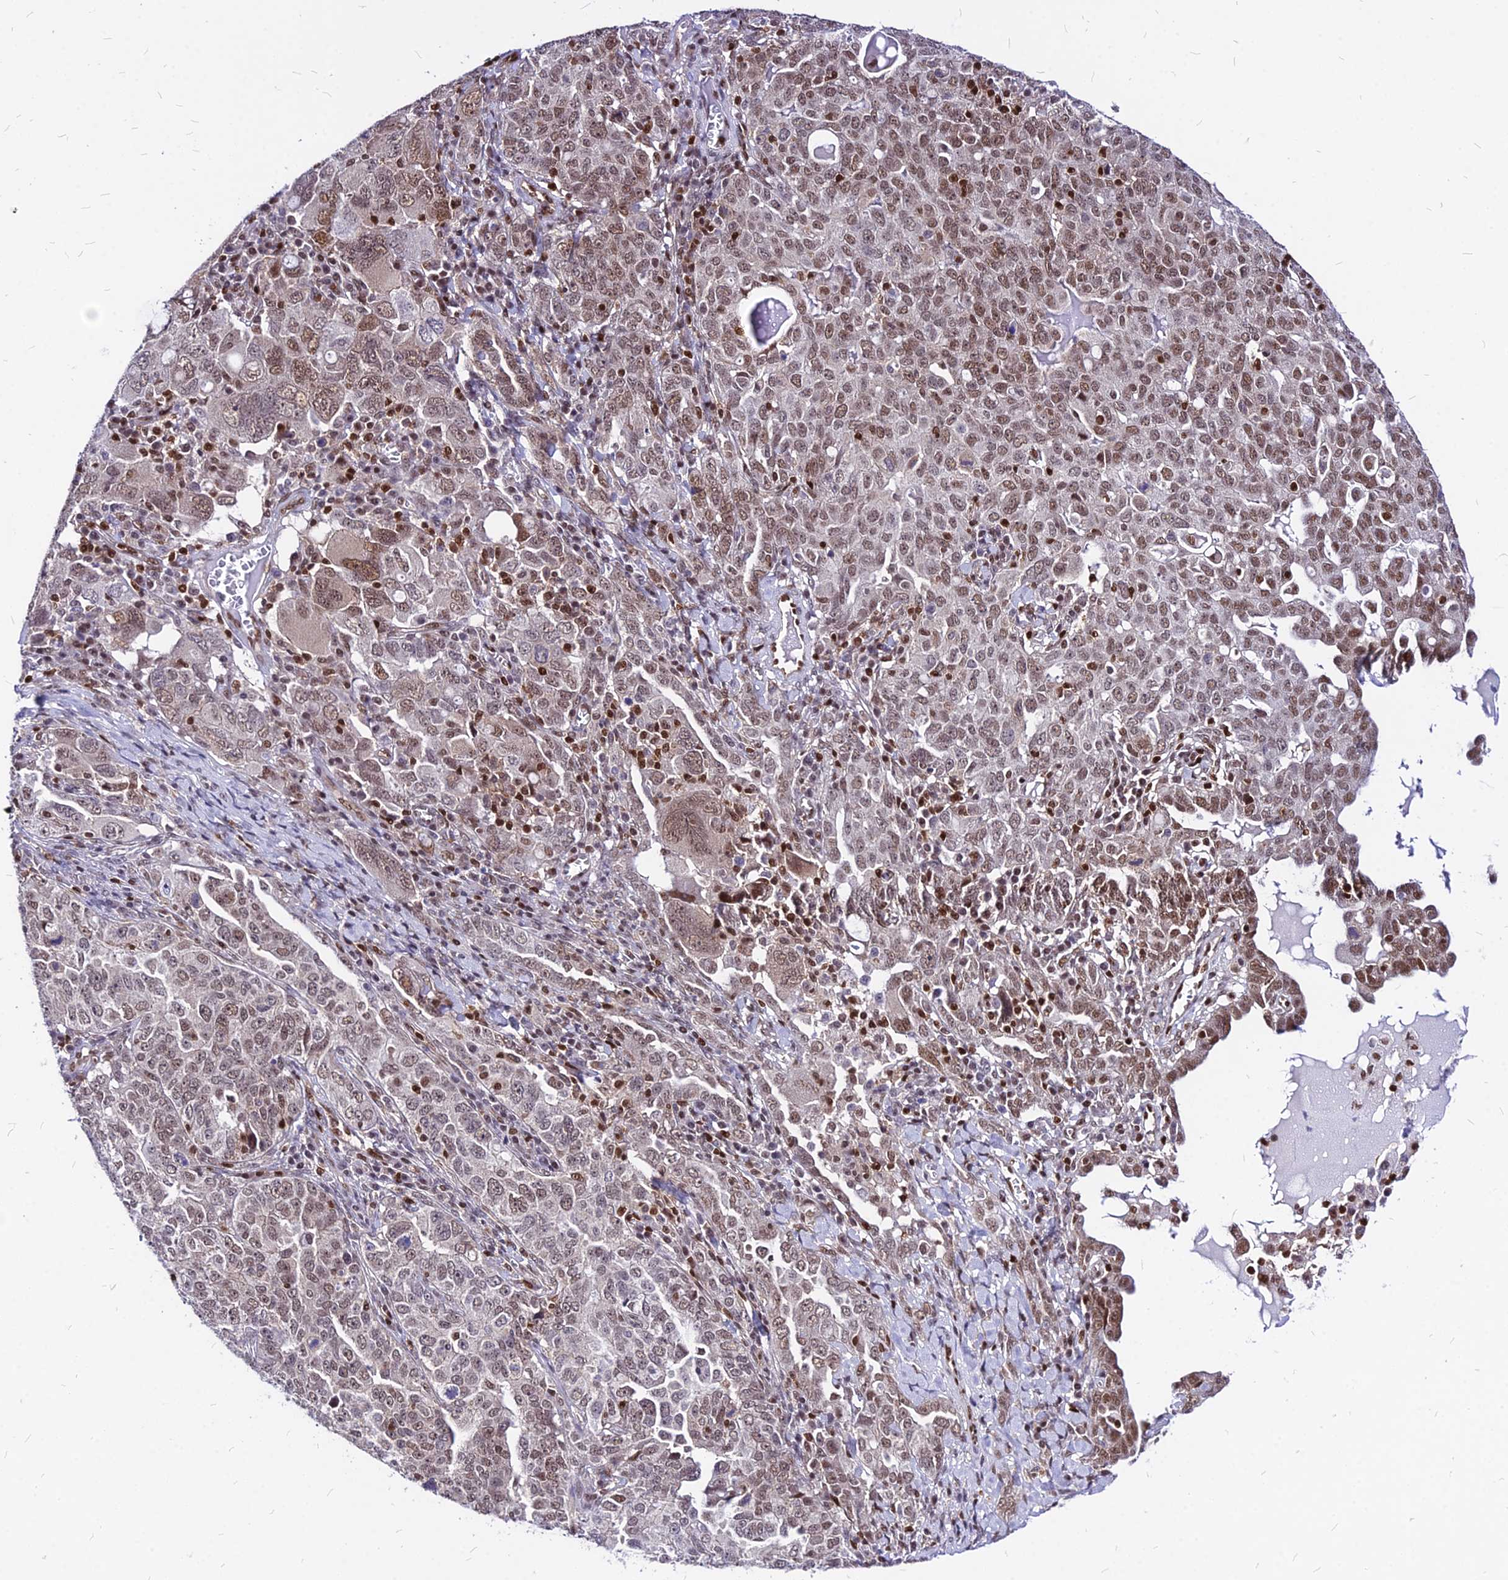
{"staining": {"intensity": "moderate", "quantity": "25%-75%", "location": "nuclear"}, "tissue": "ovarian cancer", "cell_type": "Tumor cells", "image_type": "cancer", "snomed": [{"axis": "morphology", "description": "Carcinoma, endometroid"}, {"axis": "topography", "description": "Ovary"}], "caption": "Tumor cells display medium levels of moderate nuclear expression in about 25%-75% of cells in human endometroid carcinoma (ovarian).", "gene": "PAXX", "patient": {"sex": "female", "age": 62}}